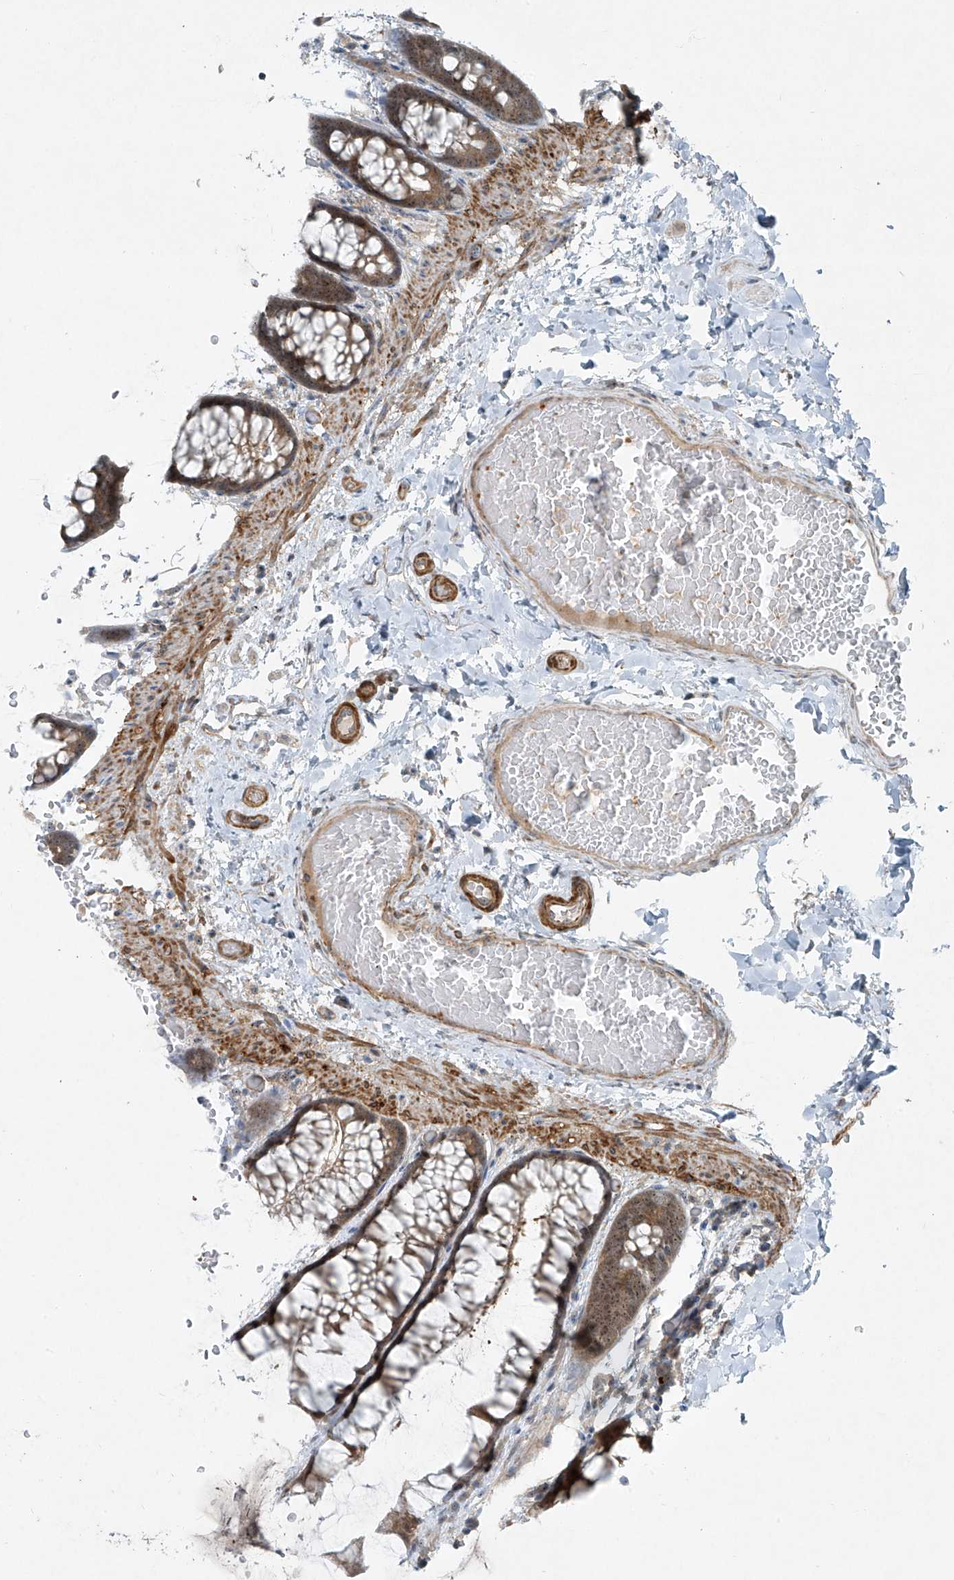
{"staining": {"intensity": "moderate", "quantity": ">75%", "location": "cytoplasmic/membranous"}, "tissue": "colon", "cell_type": "Endothelial cells", "image_type": "normal", "snomed": [{"axis": "morphology", "description": "Normal tissue, NOS"}, {"axis": "topography", "description": "Colon"}], "caption": "DAB immunohistochemical staining of benign human colon reveals moderate cytoplasmic/membranous protein expression in about >75% of endothelial cells.", "gene": "PPCS", "patient": {"sex": "male", "age": 47}}